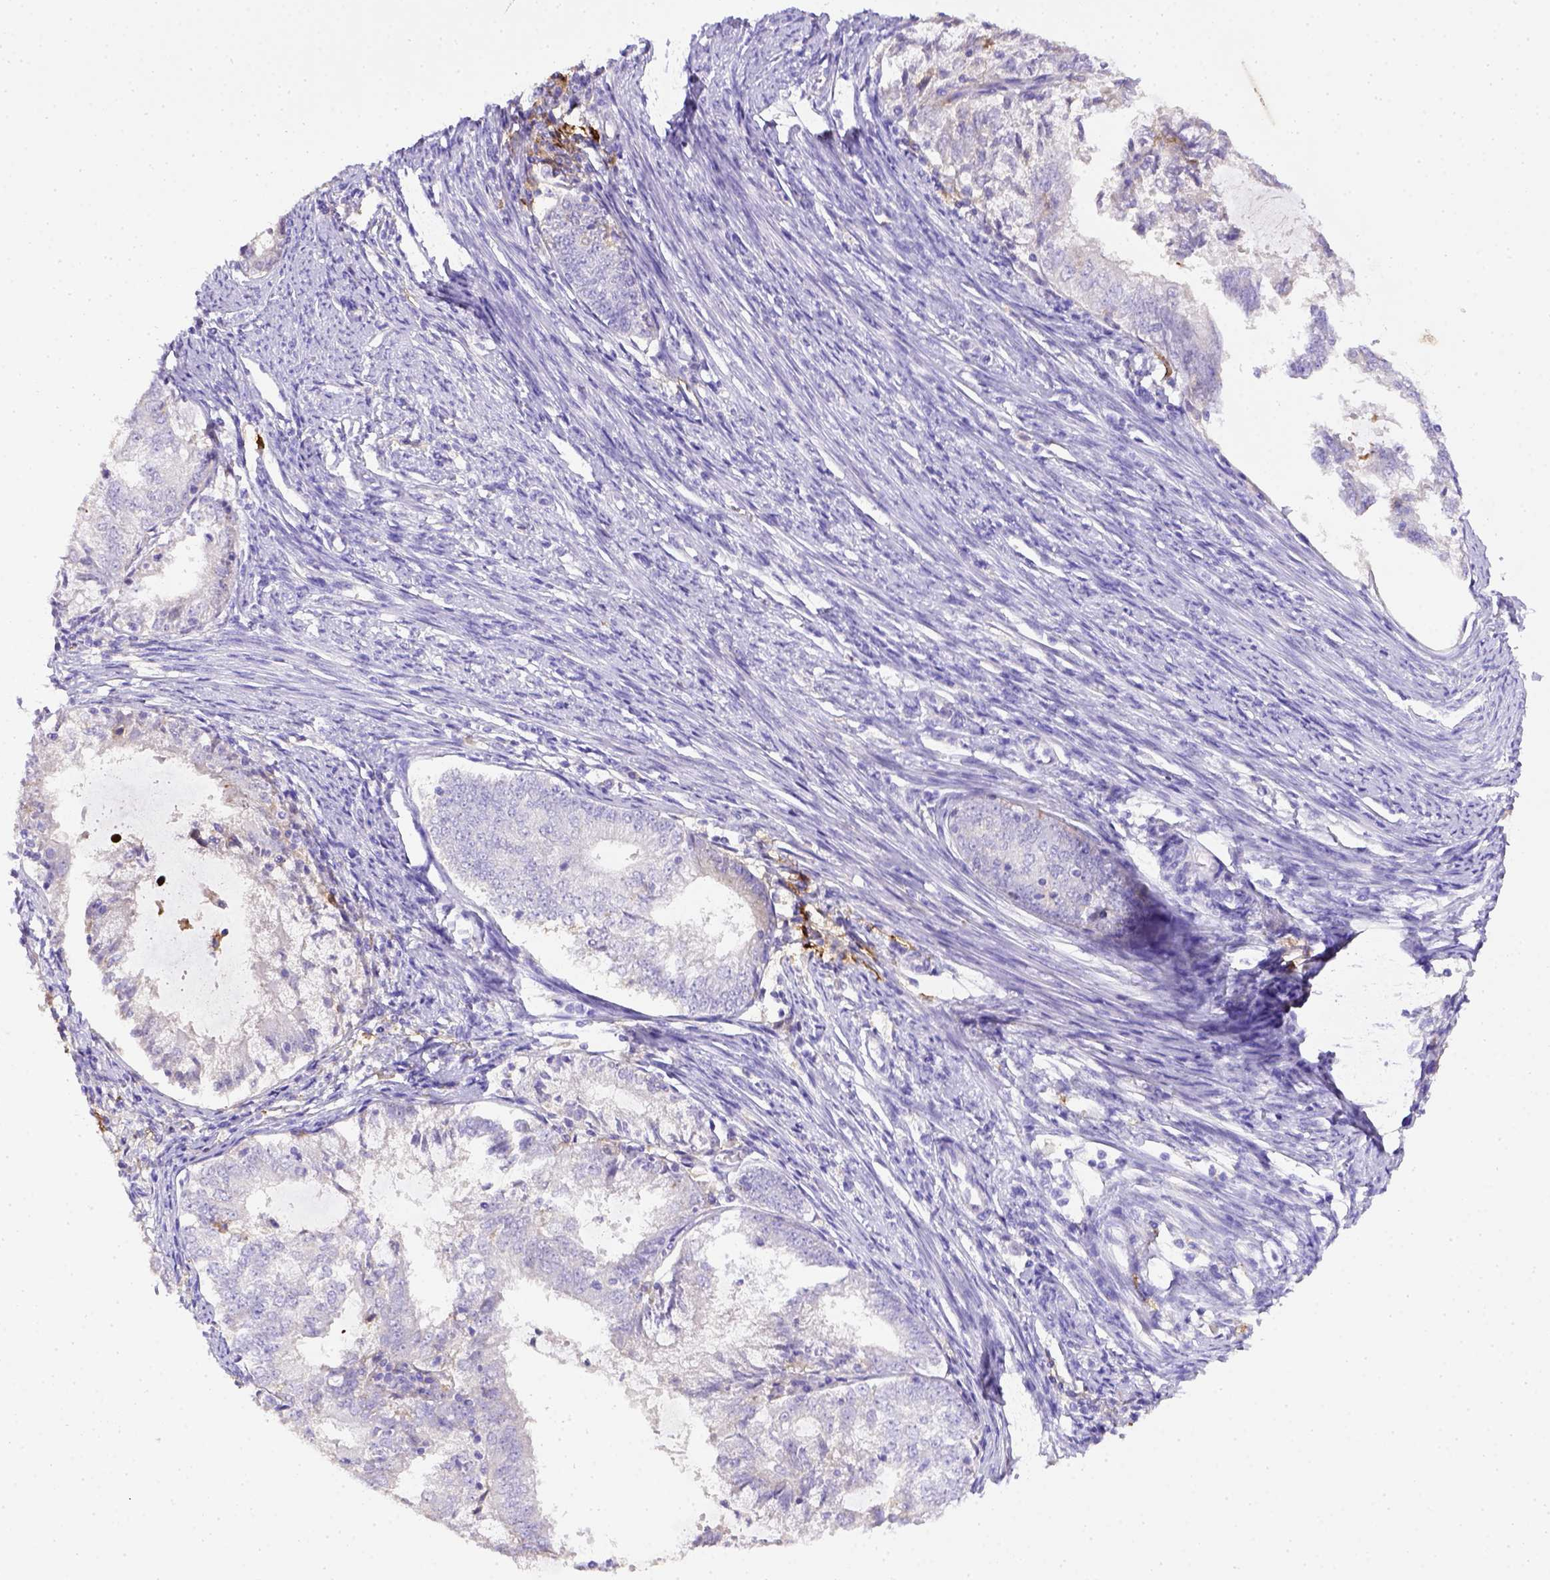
{"staining": {"intensity": "negative", "quantity": "none", "location": "none"}, "tissue": "endometrial cancer", "cell_type": "Tumor cells", "image_type": "cancer", "snomed": [{"axis": "morphology", "description": "Adenocarcinoma, NOS"}, {"axis": "topography", "description": "Endometrium"}], "caption": "Image shows no significant protein staining in tumor cells of endometrial cancer.", "gene": "CD40", "patient": {"sex": "female", "age": 57}}